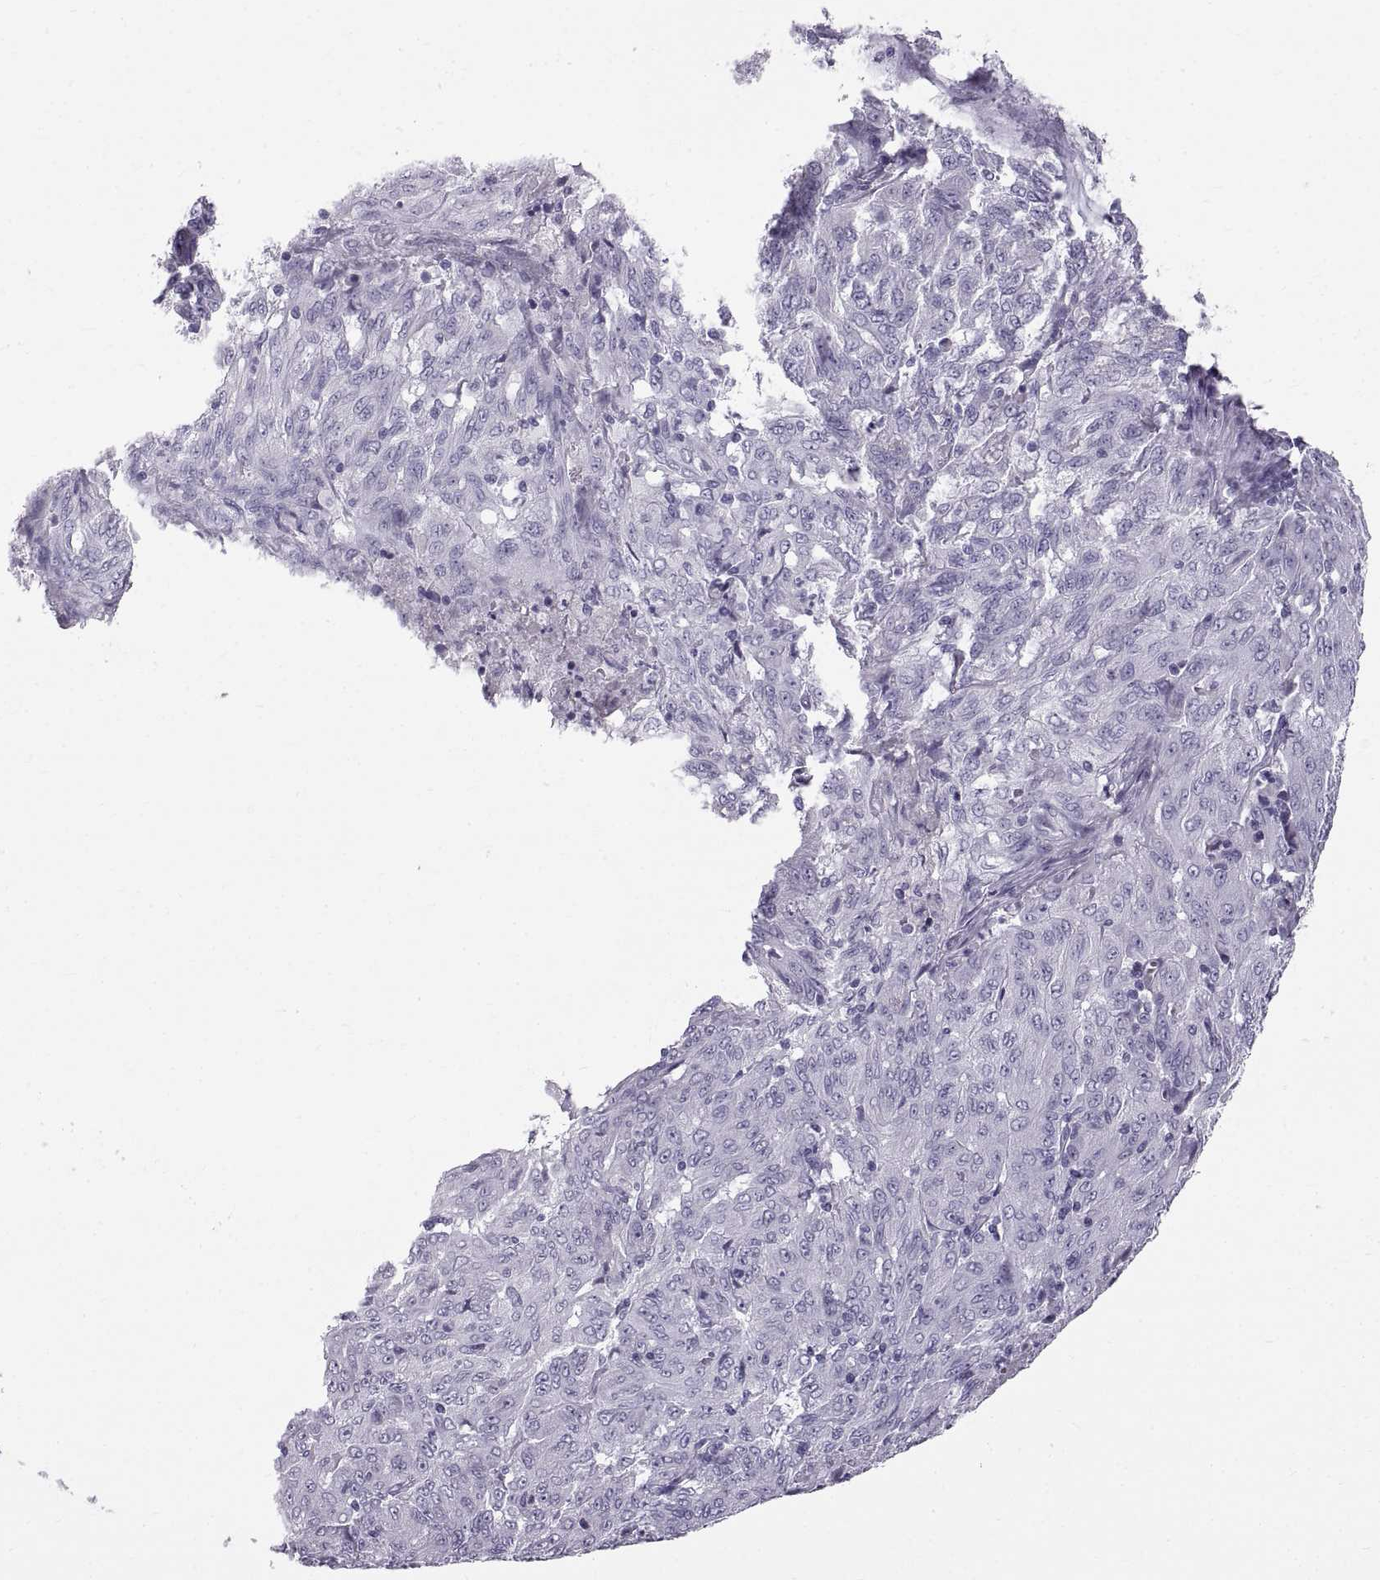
{"staining": {"intensity": "negative", "quantity": "none", "location": "none"}, "tissue": "pancreatic cancer", "cell_type": "Tumor cells", "image_type": "cancer", "snomed": [{"axis": "morphology", "description": "Adenocarcinoma, NOS"}, {"axis": "topography", "description": "Pancreas"}], "caption": "Immunohistochemistry (IHC) micrograph of pancreatic cancer (adenocarcinoma) stained for a protein (brown), which displays no expression in tumor cells.", "gene": "WFDC8", "patient": {"sex": "male", "age": 63}}